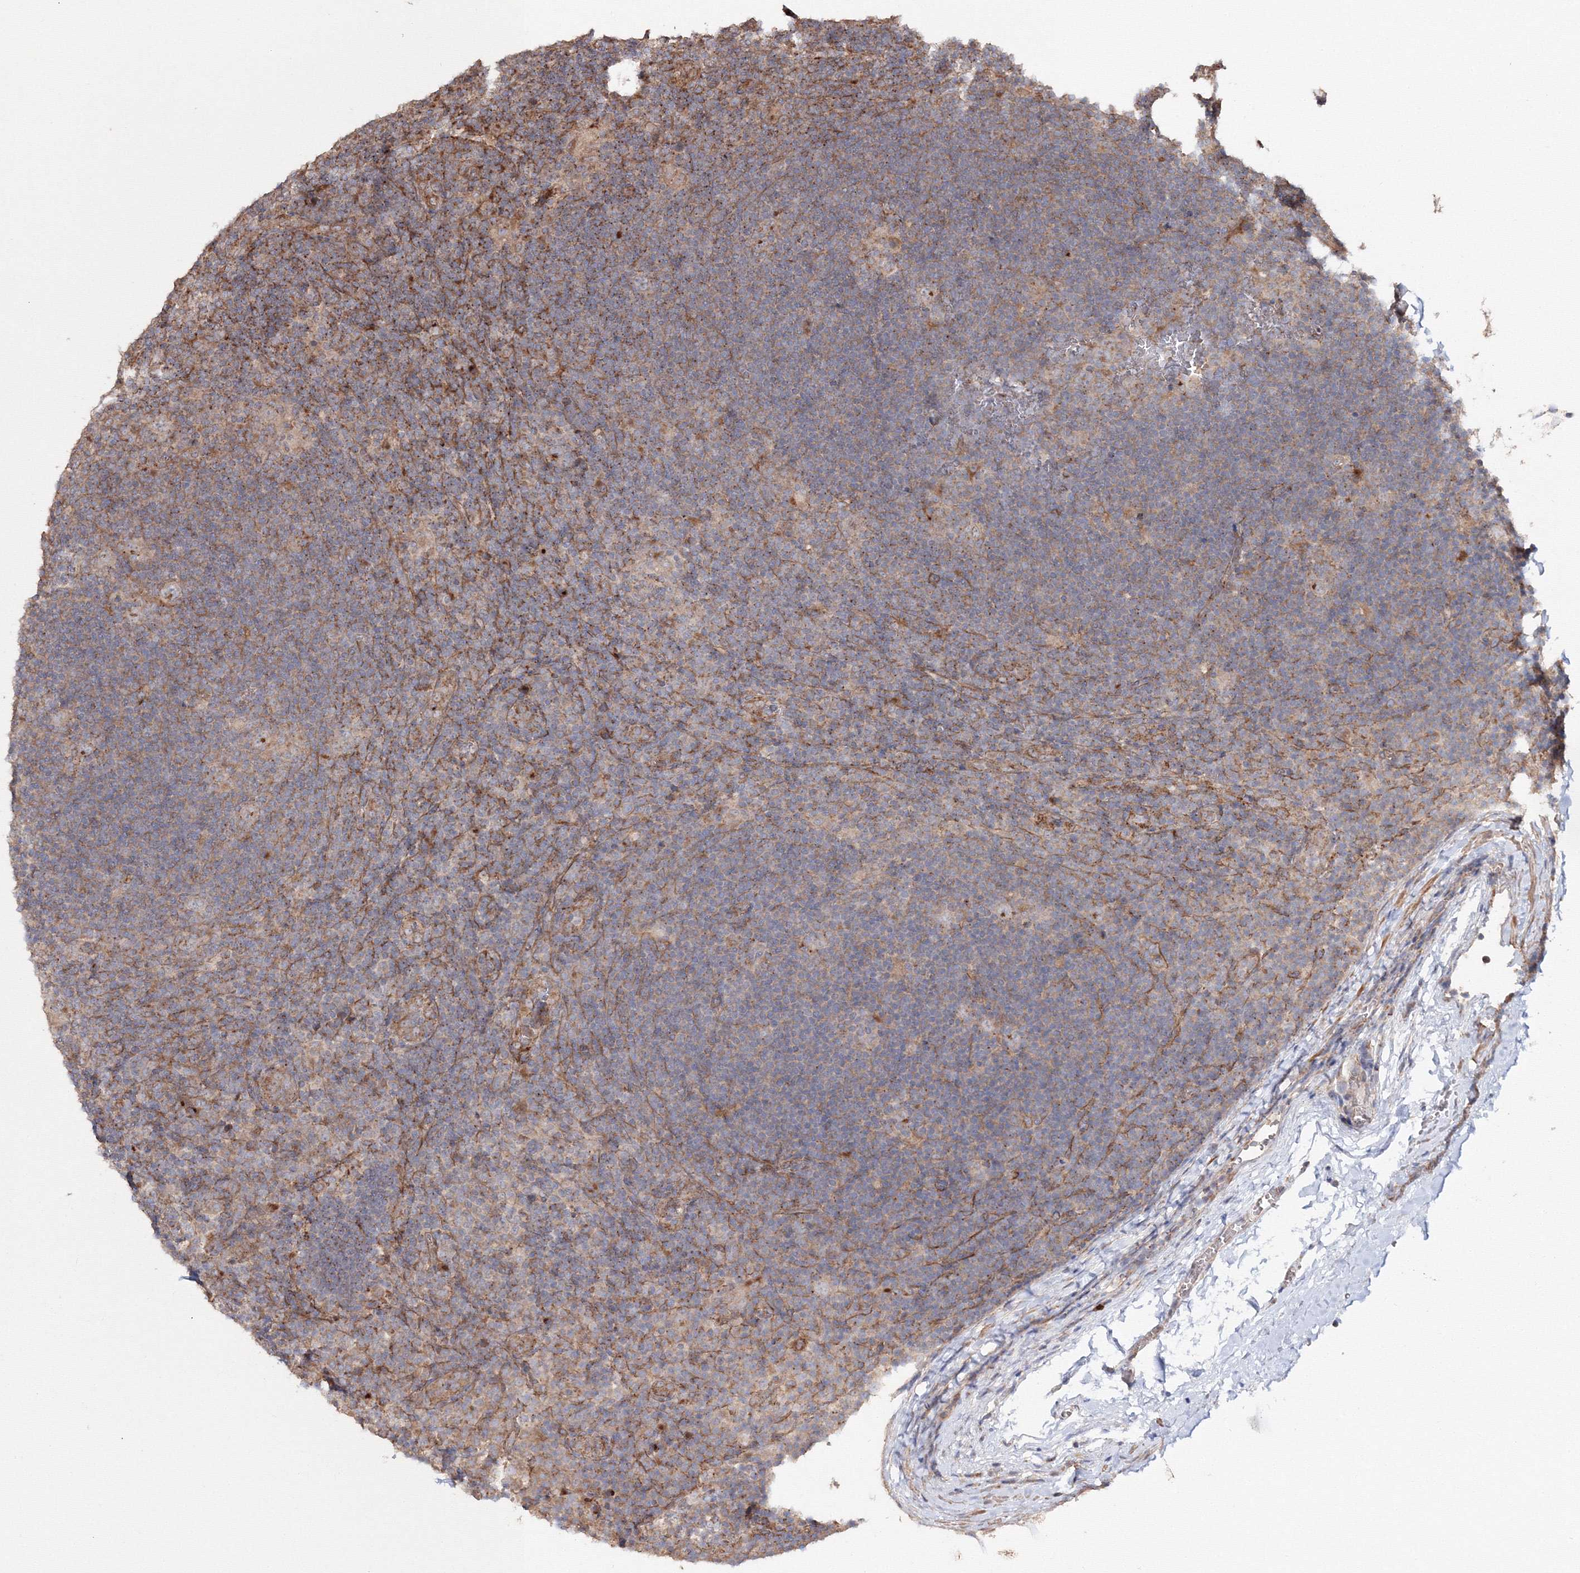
{"staining": {"intensity": "negative", "quantity": "none", "location": "none"}, "tissue": "lymphoma", "cell_type": "Tumor cells", "image_type": "cancer", "snomed": [{"axis": "morphology", "description": "Hodgkin's disease, NOS"}, {"axis": "topography", "description": "Lymph node"}], "caption": "Immunohistochemical staining of Hodgkin's disease displays no significant staining in tumor cells.", "gene": "DDO", "patient": {"sex": "female", "age": 57}}